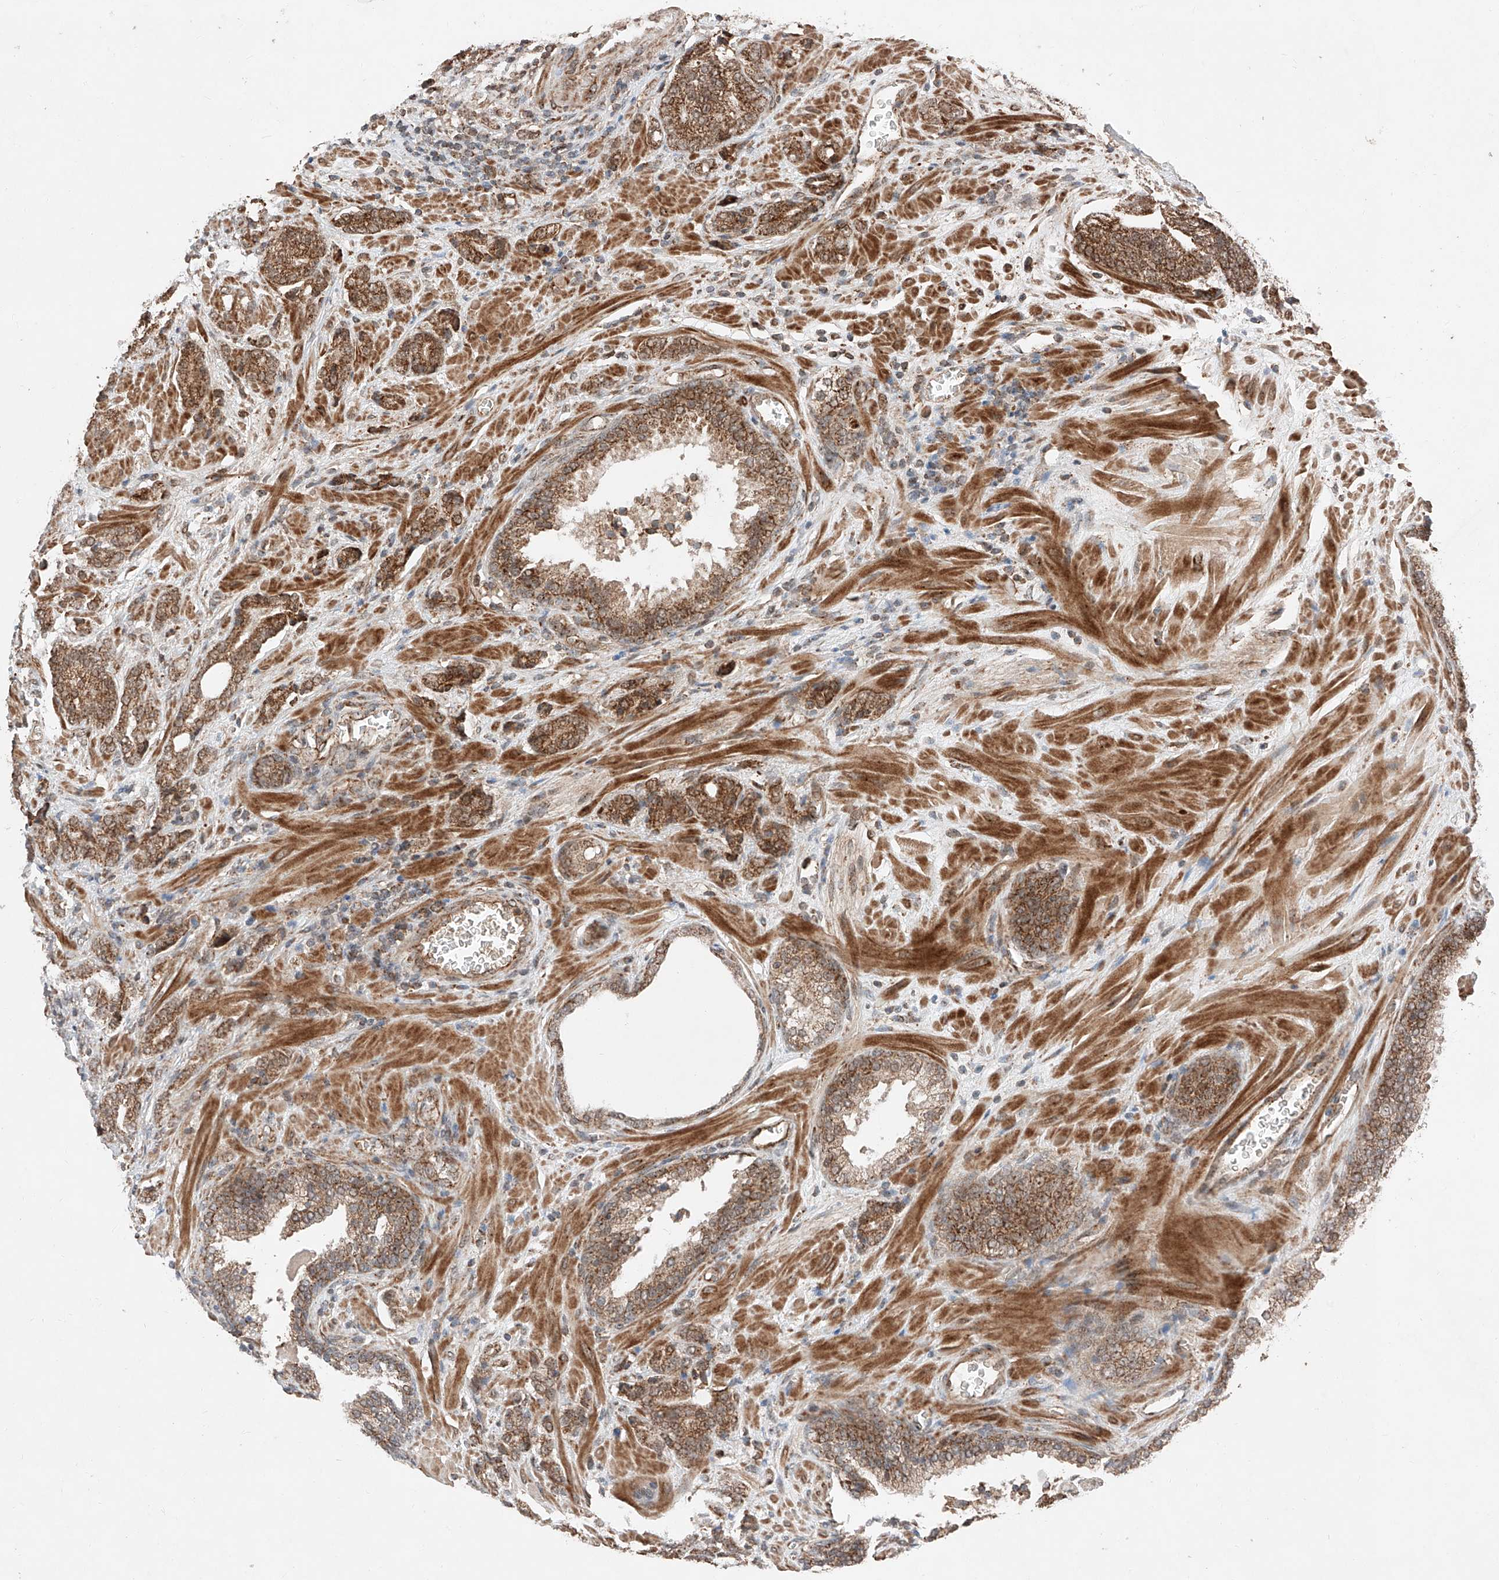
{"staining": {"intensity": "moderate", "quantity": ">75%", "location": "cytoplasmic/membranous"}, "tissue": "prostate cancer", "cell_type": "Tumor cells", "image_type": "cancer", "snomed": [{"axis": "morphology", "description": "Adenocarcinoma, High grade"}, {"axis": "topography", "description": "Prostate"}], "caption": "Immunohistochemistry micrograph of prostate cancer (adenocarcinoma (high-grade)) stained for a protein (brown), which shows medium levels of moderate cytoplasmic/membranous expression in approximately >75% of tumor cells.", "gene": "ZSCAN29", "patient": {"sex": "male", "age": 57}}